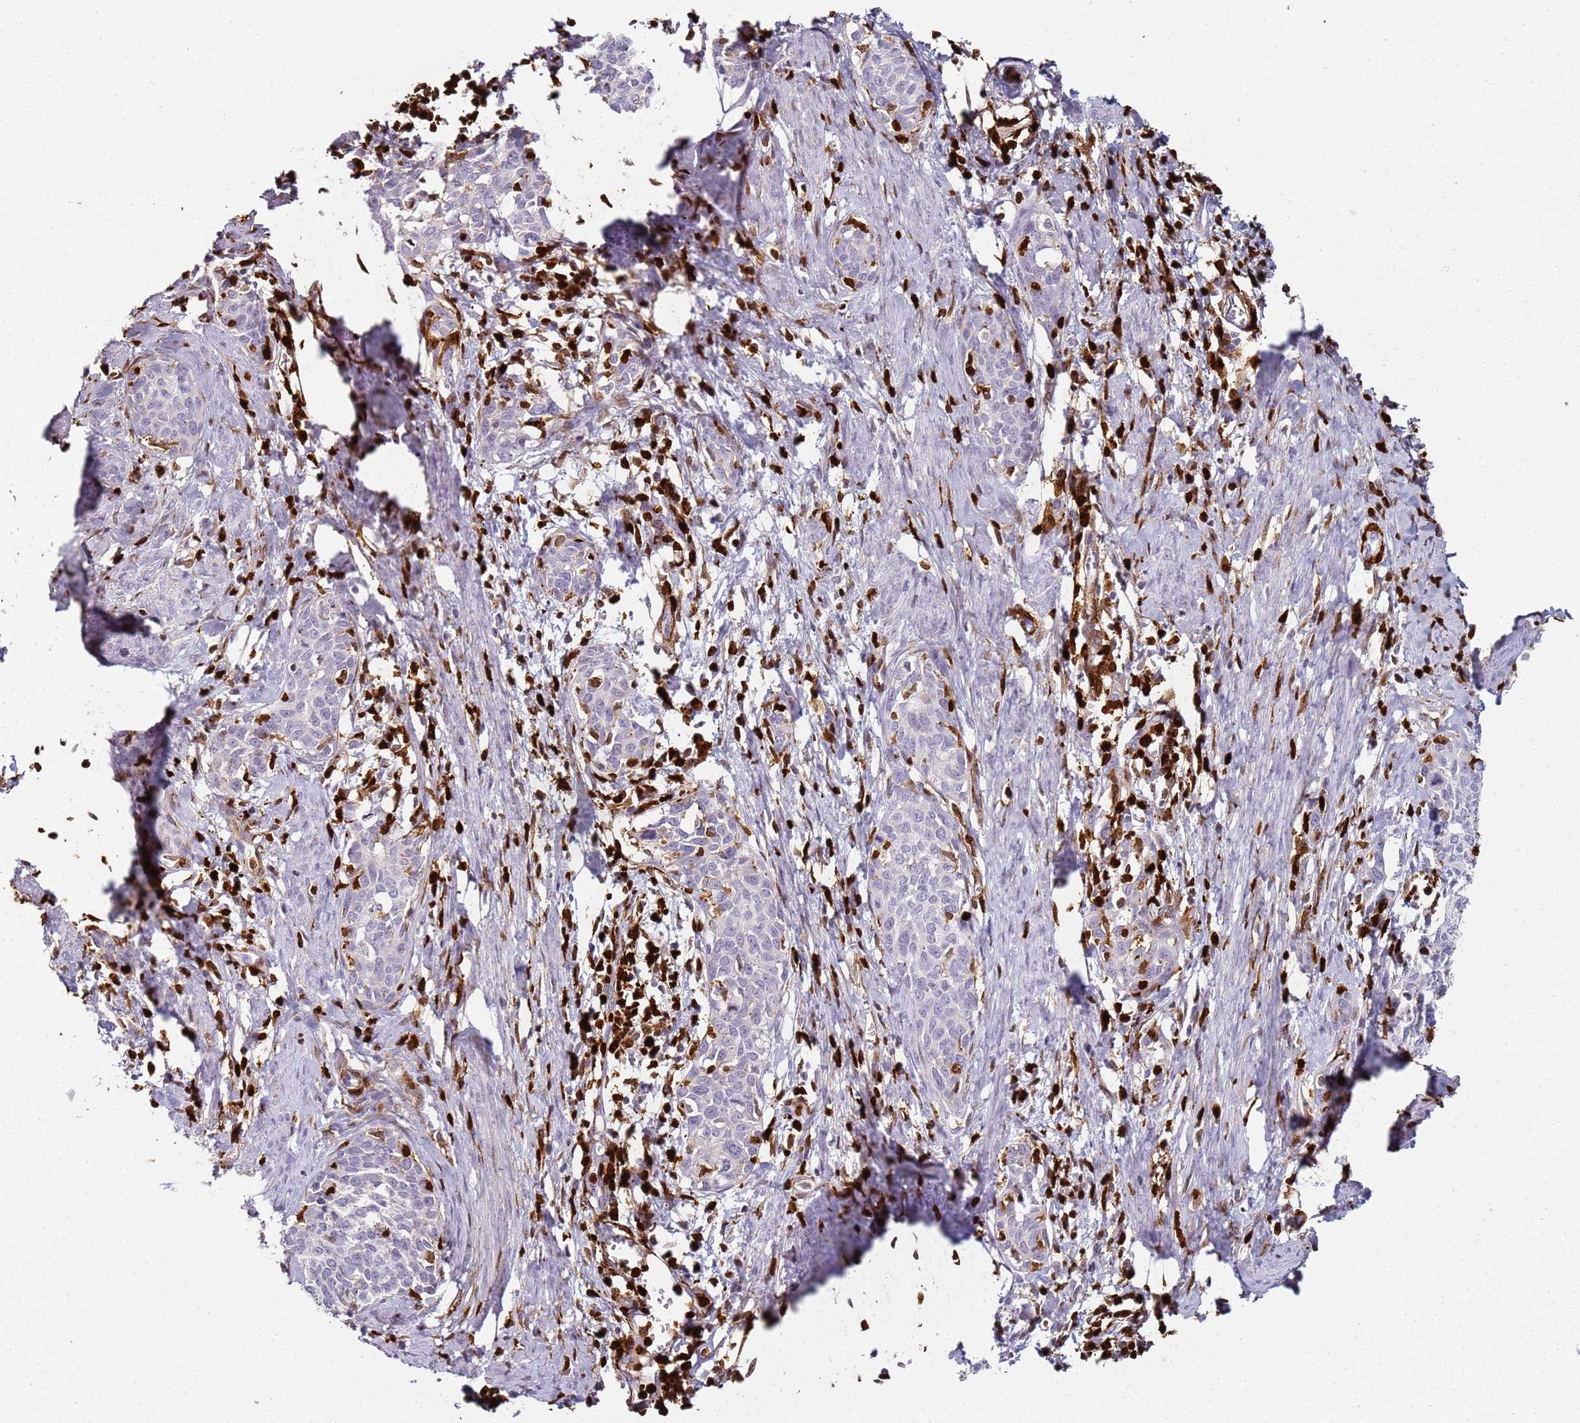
{"staining": {"intensity": "negative", "quantity": "none", "location": "none"}, "tissue": "cervical cancer", "cell_type": "Tumor cells", "image_type": "cancer", "snomed": [{"axis": "morphology", "description": "Squamous cell carcinoma, NOS"}, {"axis": "topography", "description": "Cervix"}], "caption": "There is no significant expression in tumor cells of squamous cell carcinoma (cervical).", "gene": "S100A4", "patient": {"sex": "female", "age": 52}}